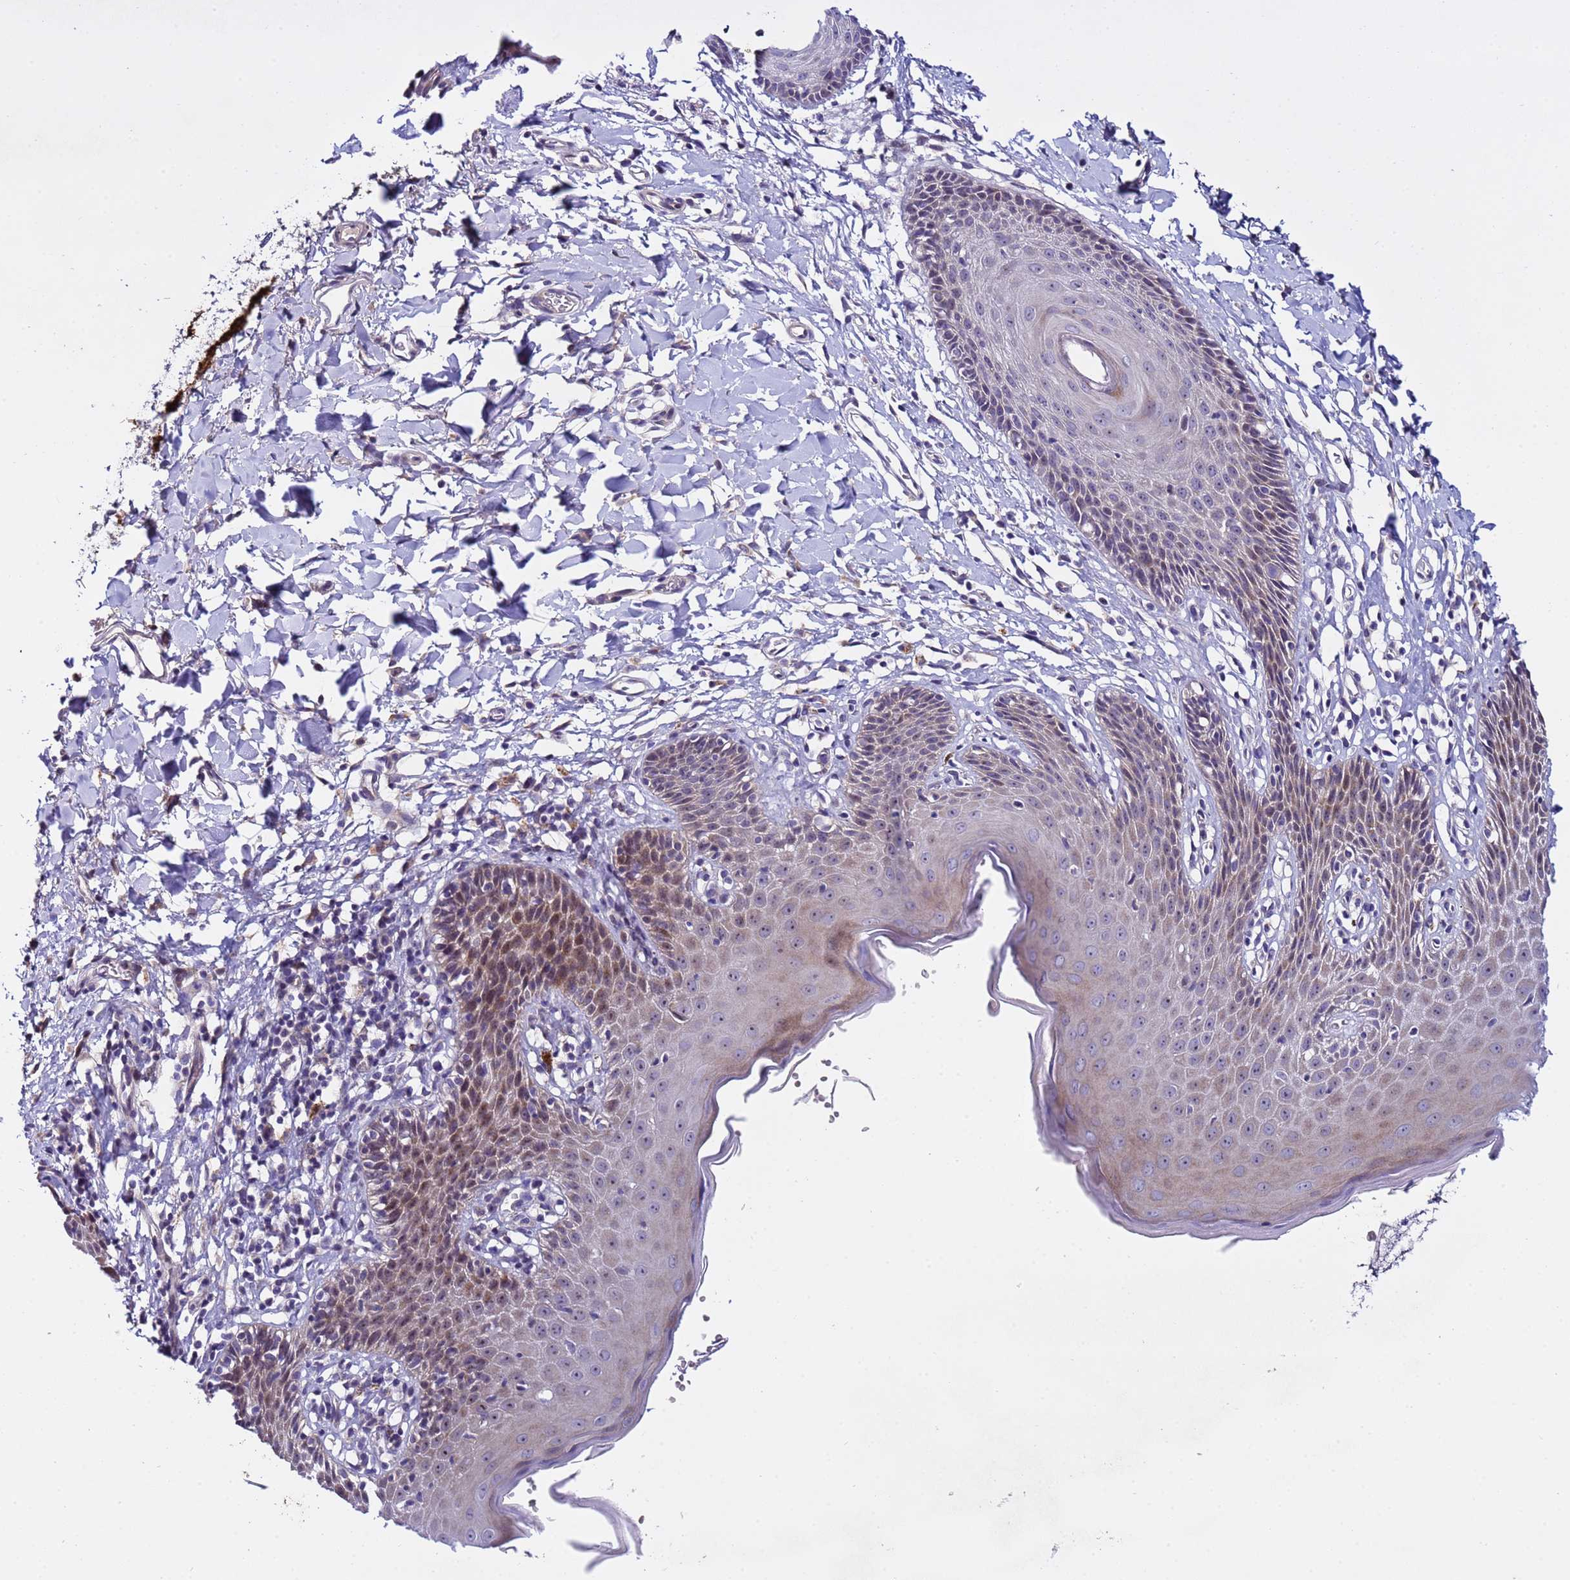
{"staining": {"intensity": "moderate", "quantity": "<25%", "location": "cytoplasmic/membranous,nuclear"}, "tissue": "skin", "cell_type": "Epidermal cells", "image_type": "normal", "snomed": [{"axis": "morphology", "description": "Normal tissue, NOS"}, {"axis": "topography", "description": "Vulva"}], "caption": "Unremarkable skin reveals moderate cytoplasmic/membranous,nuclear staining in about <25% of epidermal cells The staining is performed using DAB (3,3'-diaminobenzidine) brown chromogen to label protein expression. The nuclei are counter-stained blue using hematoxylin..", "gene": "IGSF11", "patient": {"sex": "female", "age": 68}}